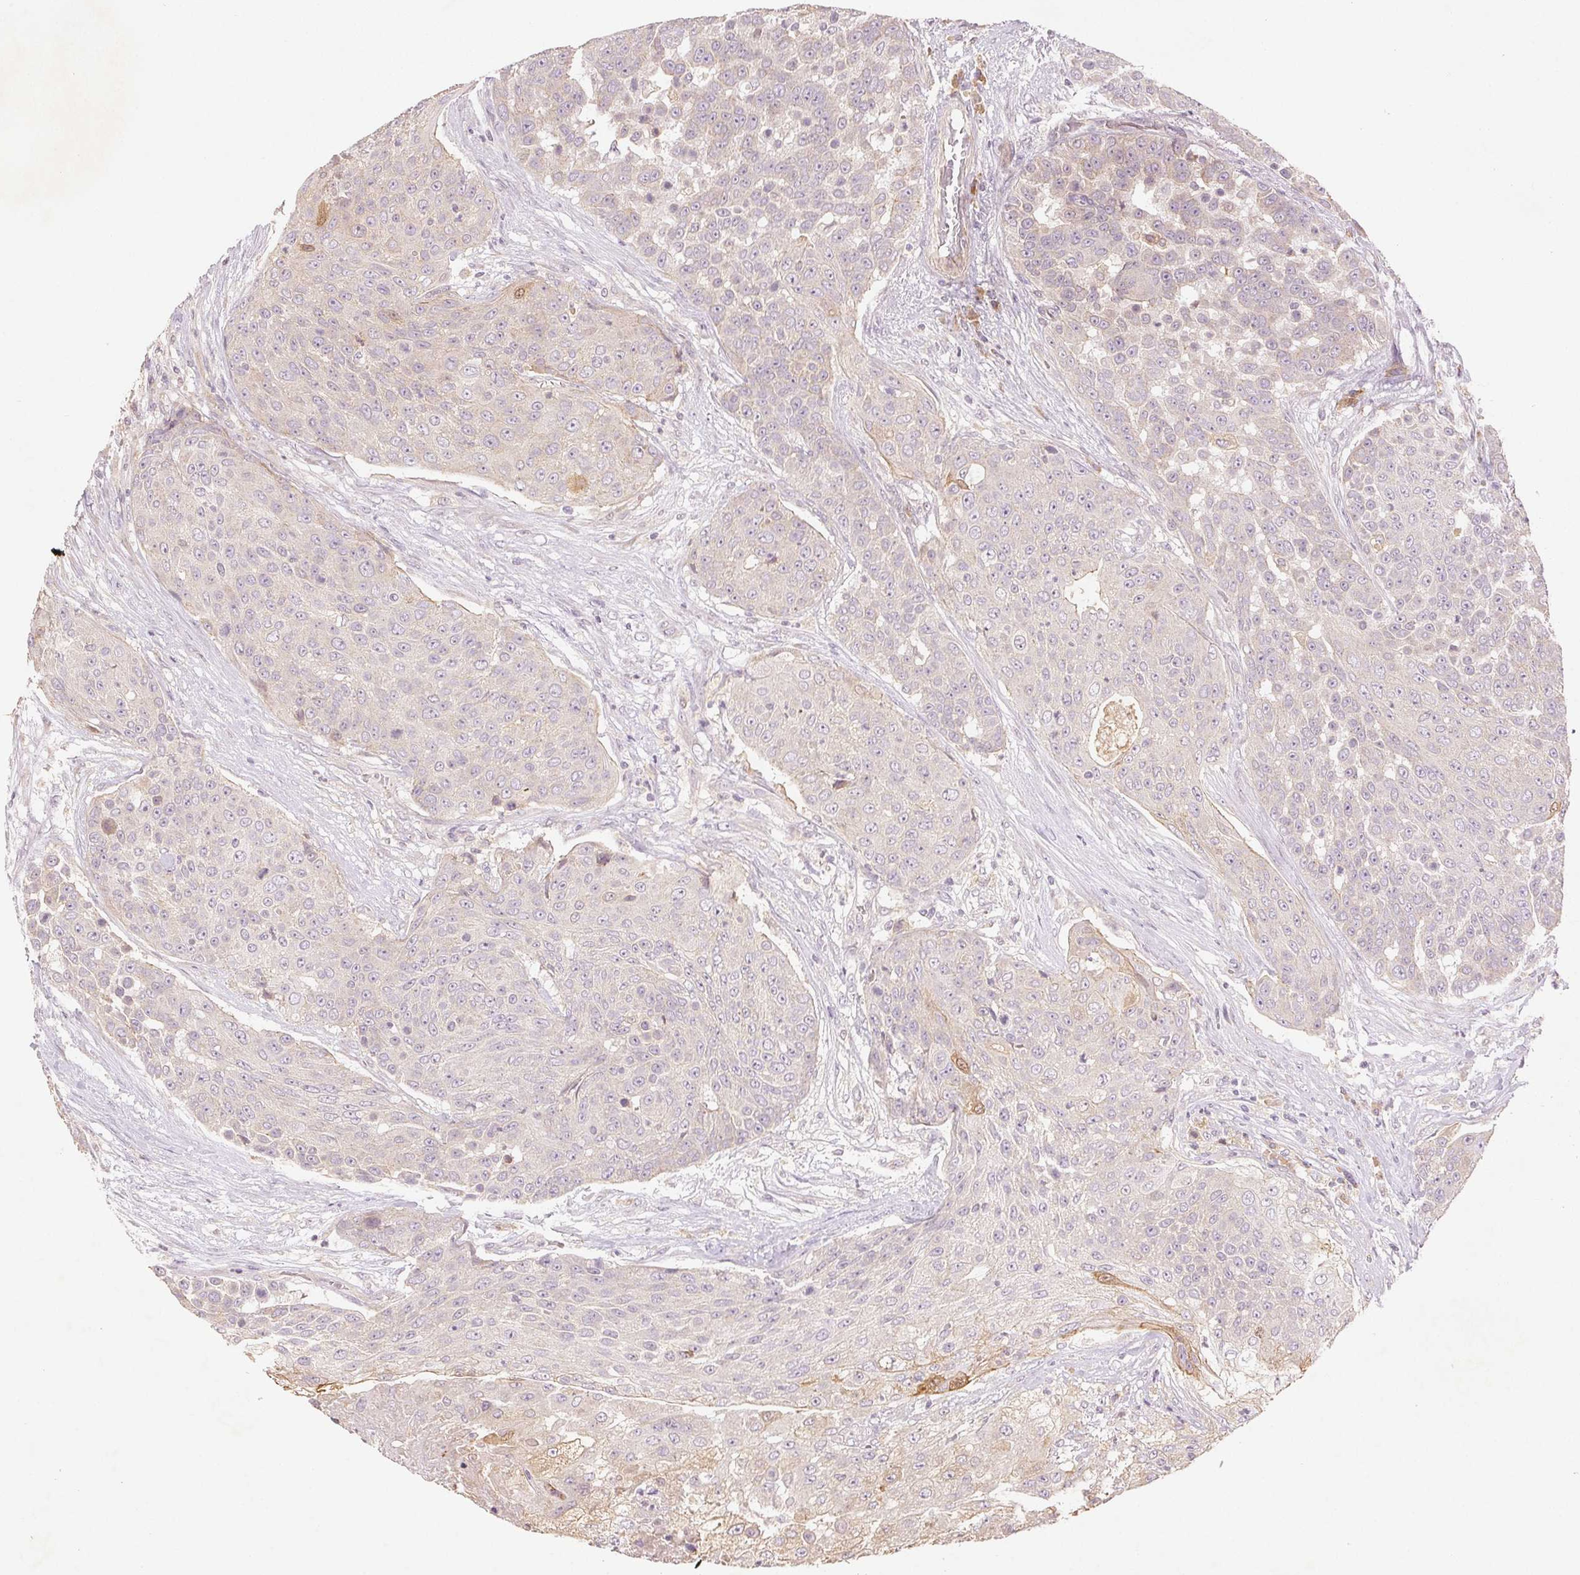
{"staining": {"intensity": "negative", "quantity": "none", "location": "none"}, "tissue": "urothelial cancer", "cell_type": "Tumor cells", "image_type": "cancer", "snomed": [{"axis": "morphology", "description": "Urothelial carcinoma, High grade"}, {"axis": "topography", "description": "Urinary bladder"}], "caption": "Immunohistochemistry (IHC) of urothelial cancer reveals no expression in tumor cells. (Stains: DAB (3,3'-diaminobenzidine) immunohistochemistry (IHC) with hematoxylin counter stain, Microscopy: brightfield microscopy at high magnification).", "gene": "YIF1B", "patient": {"sex": "female", "age": 63}}